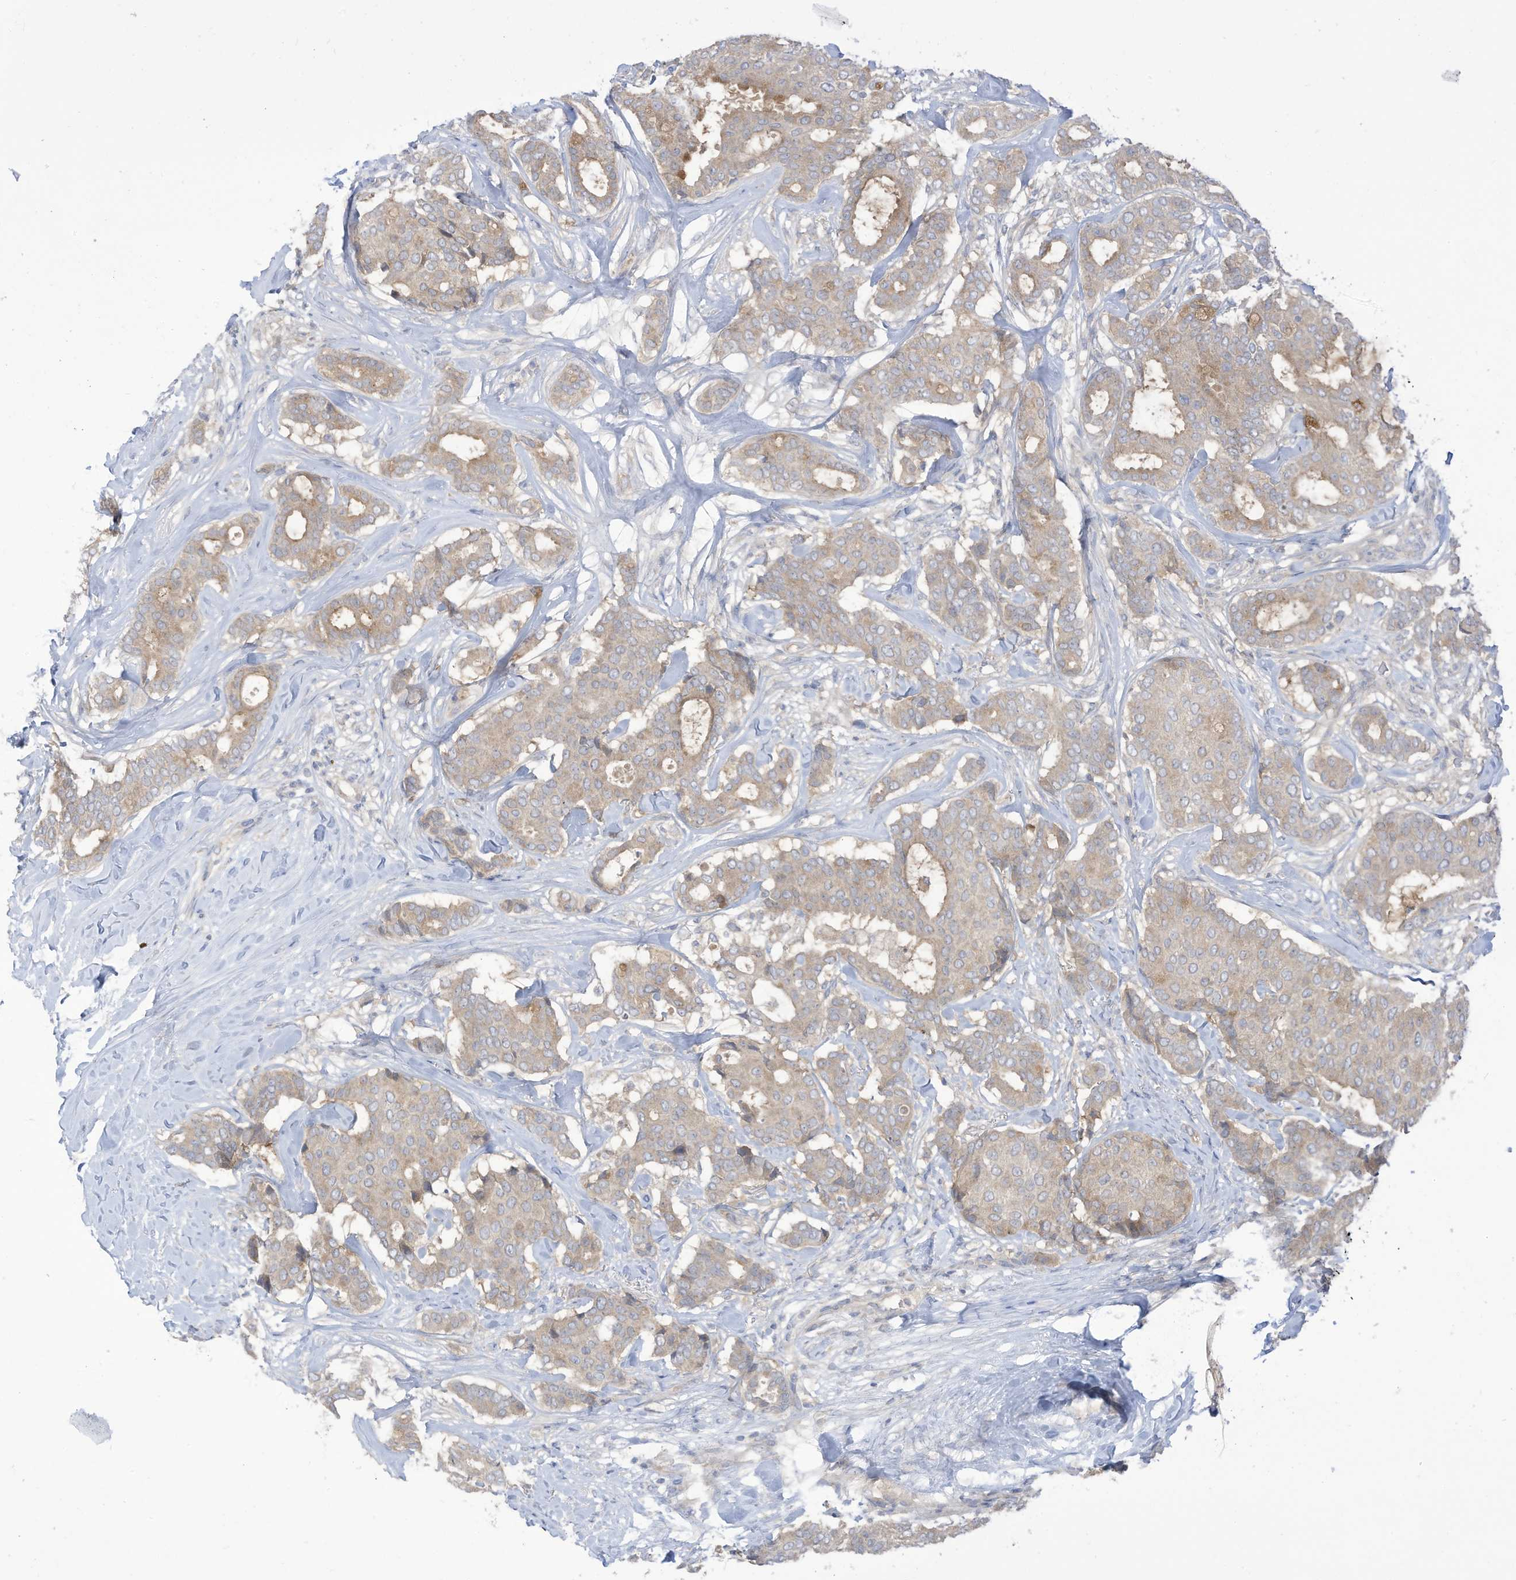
{"staining": {"intensity": "weak", "quantity": "<25%", "location": "cytoplasmic/membranous"}, "tissue": "breast cancer", "cell_type": "Tumor cells", "image_type": "cancer", "snomed": [{"axis": "morphology", "description": "Duct carcinoma"}, {"axis": "topography", "description": "Breast"}], "caption": "DAB immunohistochemical staining of human breast cancer demonstrates no significant staining in tumor cells.", "gene": "LRRN2", "patient": {"sex": "female", "age": 75}}